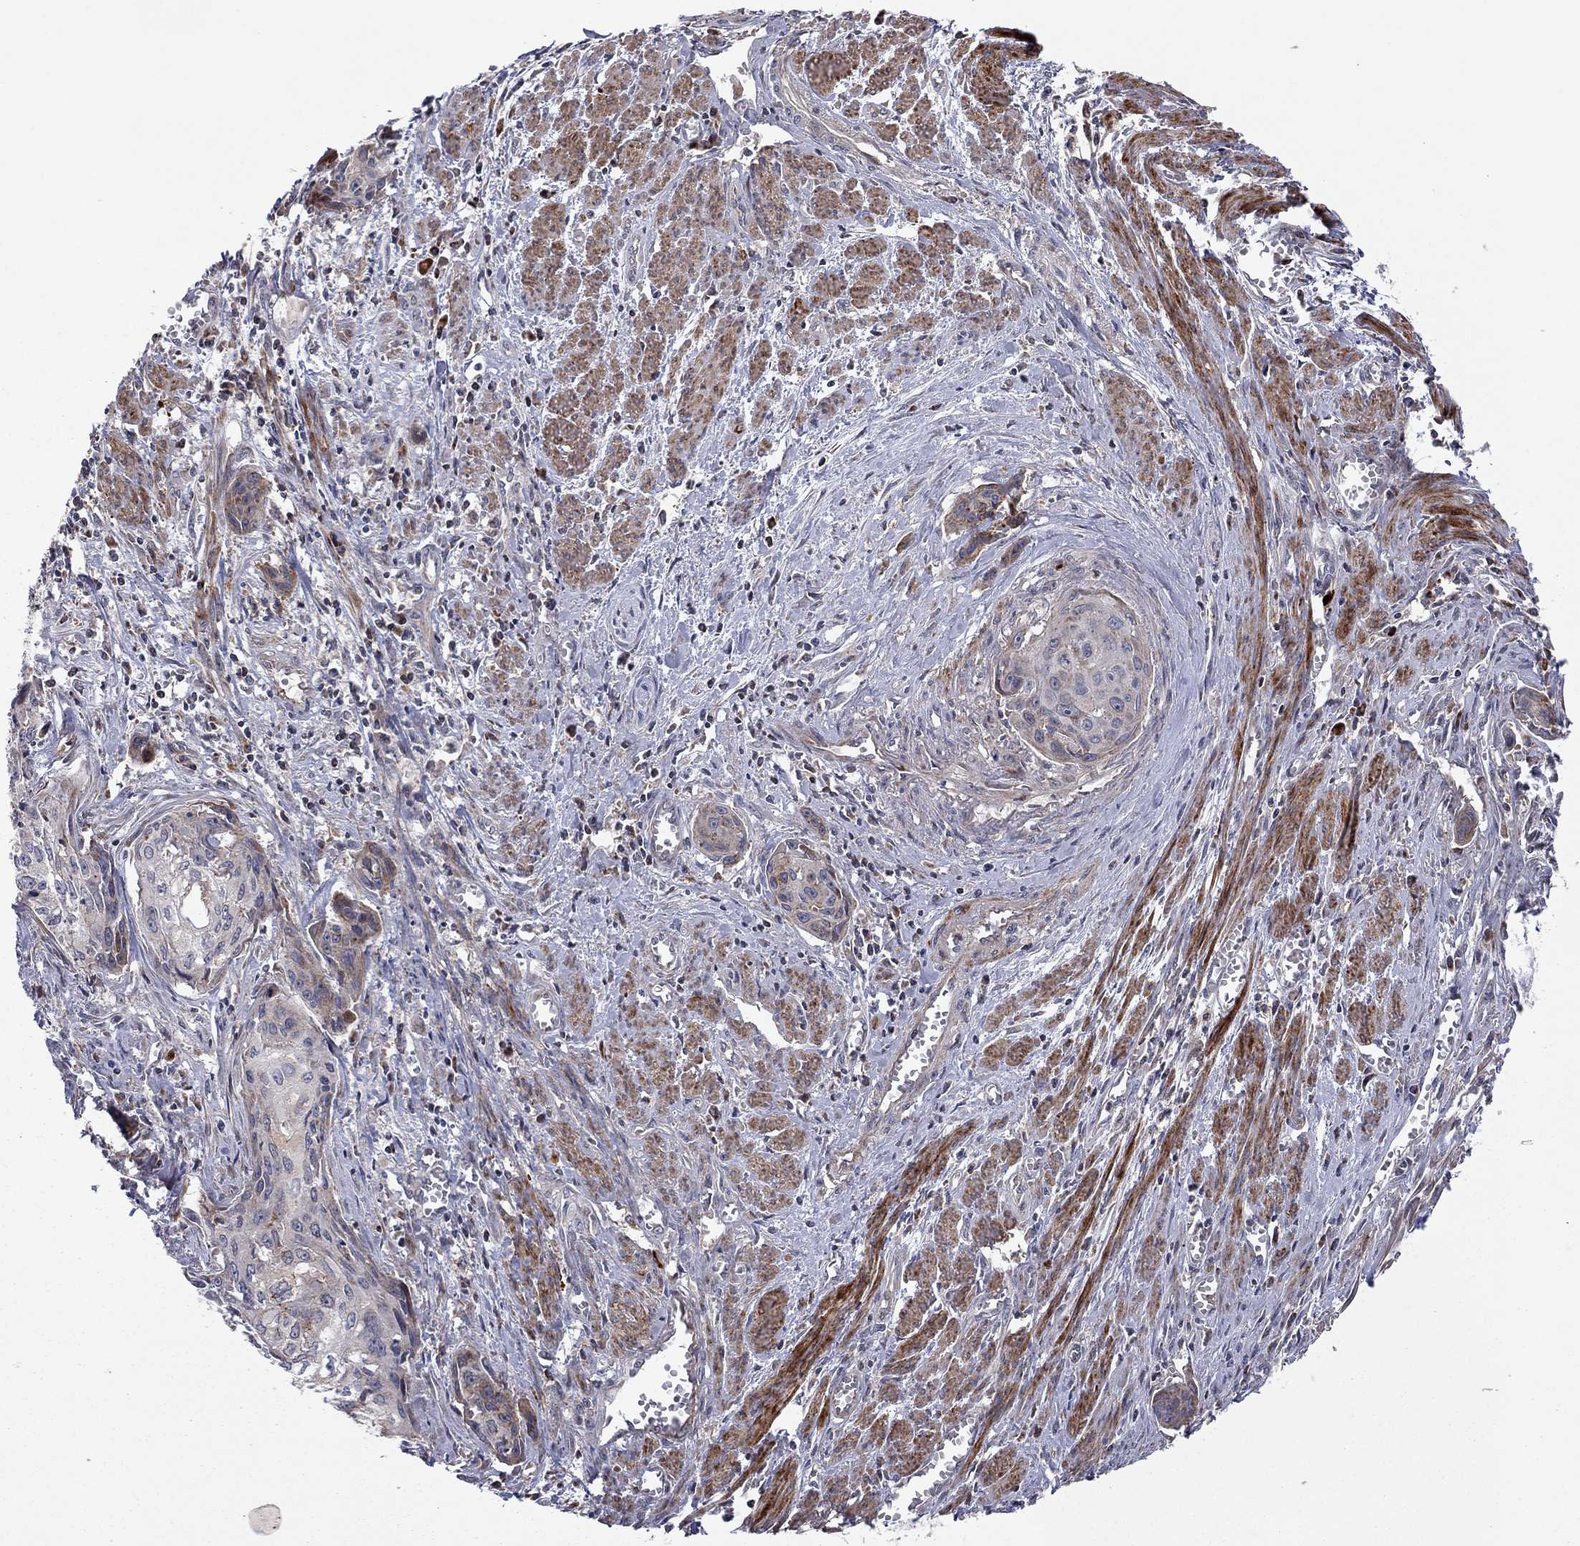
{"staining": {"intensity": "moderate", "quantity": "<25%", "location": "cytoplasmic/membranous"}, "tissue": "cervical cancer", "cell_type": "Tumor cells", "image_type": "cancer", "snomed": [{"axis": "morphology", "description": "Squamous cell carcinoma, NOS"}, {"axis": "topography", "description": "Cervix"}], "caption": "Immunohistochemistry photomicrograph of neoplastic tissue: cervical cancer stained using immunohistochemistry (IHC) exhibits low levels of moderate protein expression localized specifically in the cytoplasmic/membranous of tumor cells, appearing as a cytoplasmic/membranous brown color.", "gene": "IDS", "patient": {"sex": "female", "age": 58}}